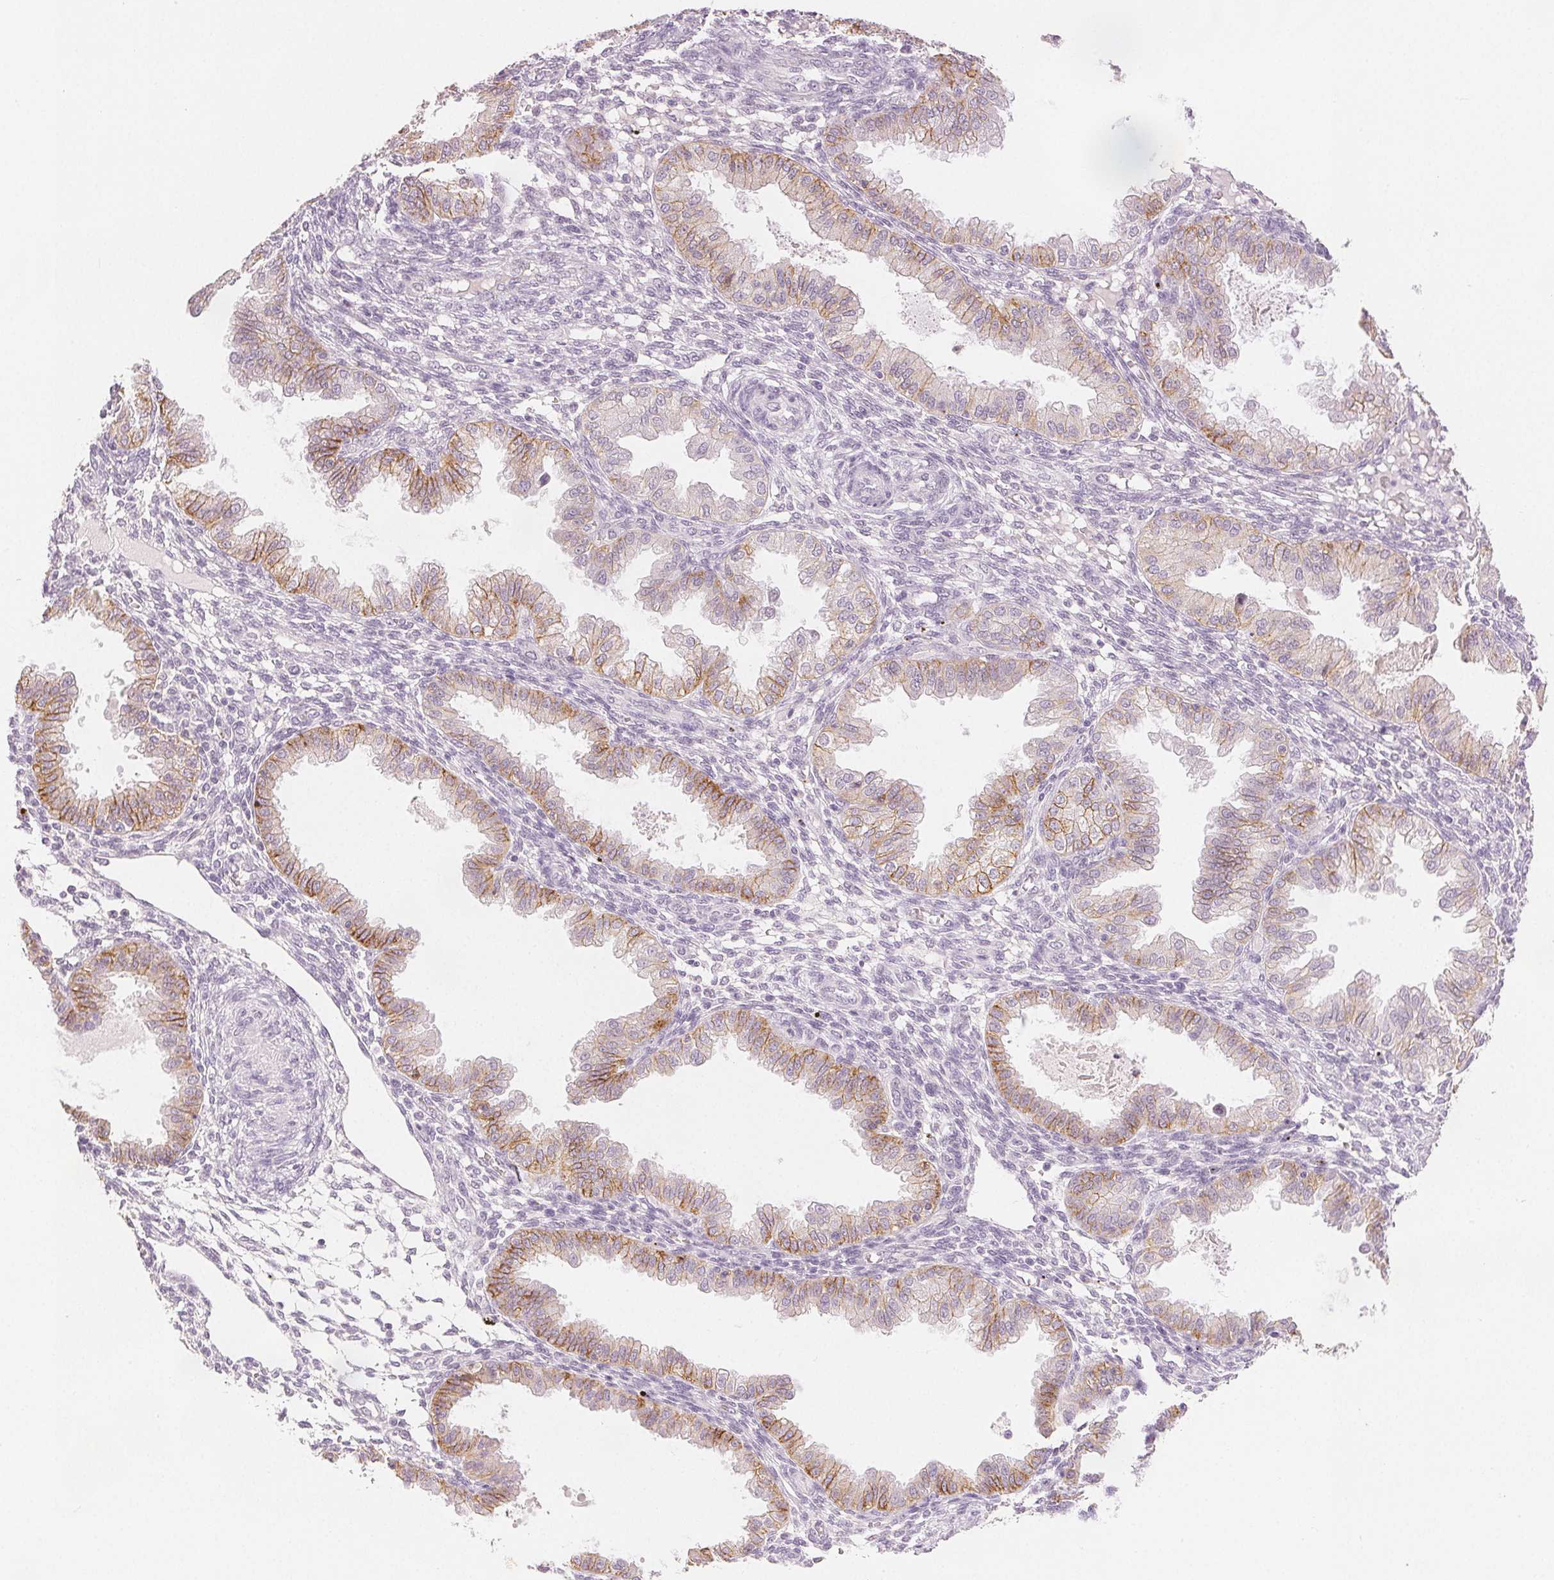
{"staining": {"intensity": "negative", "quantity": "none", "location": "none"}, "tissue": "endometrium", "cell_type": "Cells in endometrial stroma", "image_type": "normal", "snomed": [{"axis": "morphology", "description": "Normal tissue, NOS"}, {"axis": "topography", "description": "Endometrium"}], "caption": "Immunohistochemistry of benign endometrium reveals no expression in cells in endometrial stroma. (DAB immunohistochemistry with hematoxylin counter stain).", "gene": "CA12", "patient": {"sex": "female", "age": 33}}